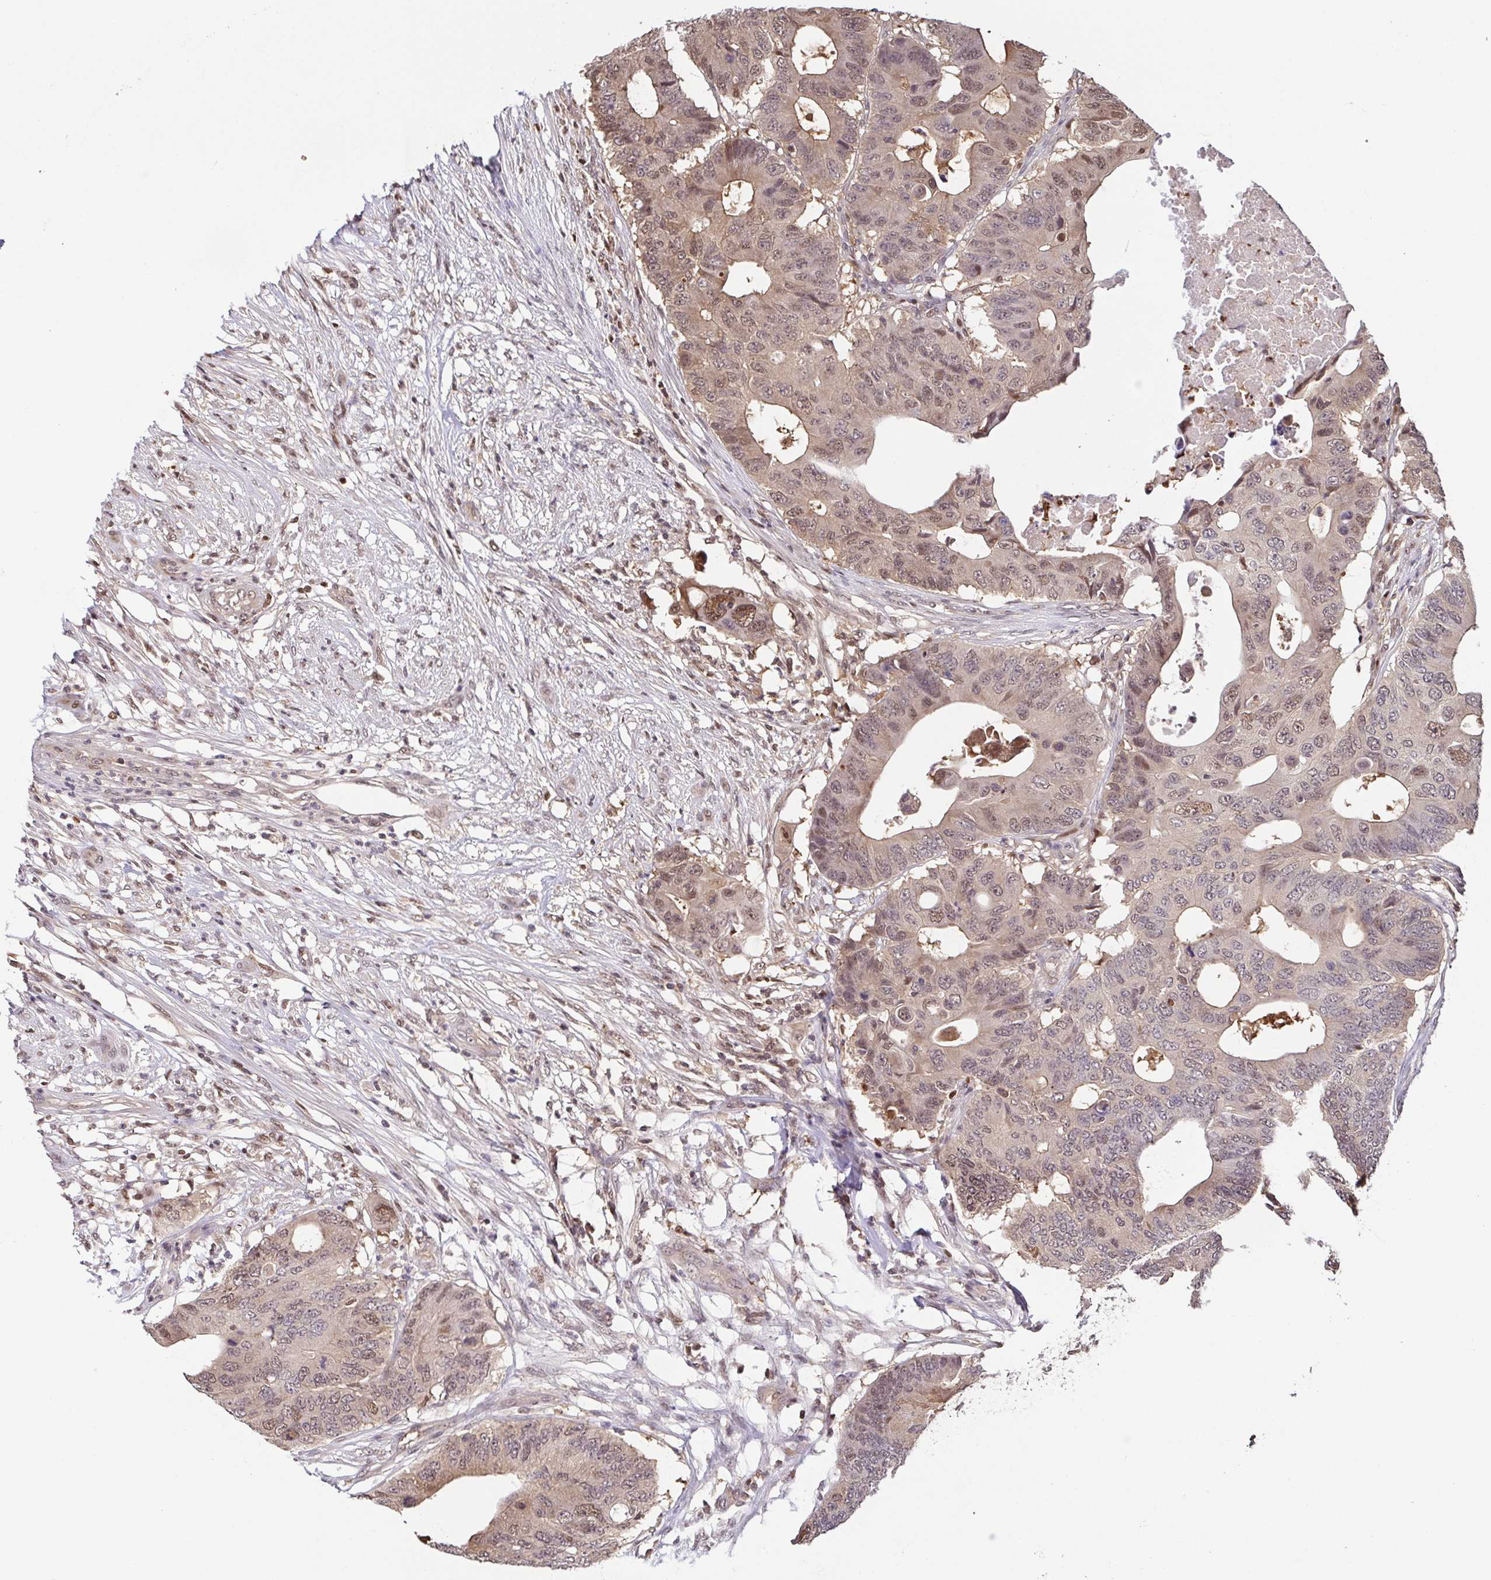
{"staining": {"intensity": "moderate", "quantity": ">75%", "location": "cytoplasmic/membranous,nuclear"}, "tissue": "colorectal cancer", "cell_type": "Tumor cells", "image_type": "cancer", "snomed": [{"axis": "morphology", "description": "Adenocarcinoma, NOS"}, {"axis": "topography", "description": "Colon"}], "caption": "Colorectal cancer (adenocarcinoma) tissue reveals moderate cytoplasmic/membranous and nuclear staining in about >75% of tumor cells, visualized by immunohistochemistry.", "gene": "PSMB9", "patient": {"sex": "male", "age": 71}}